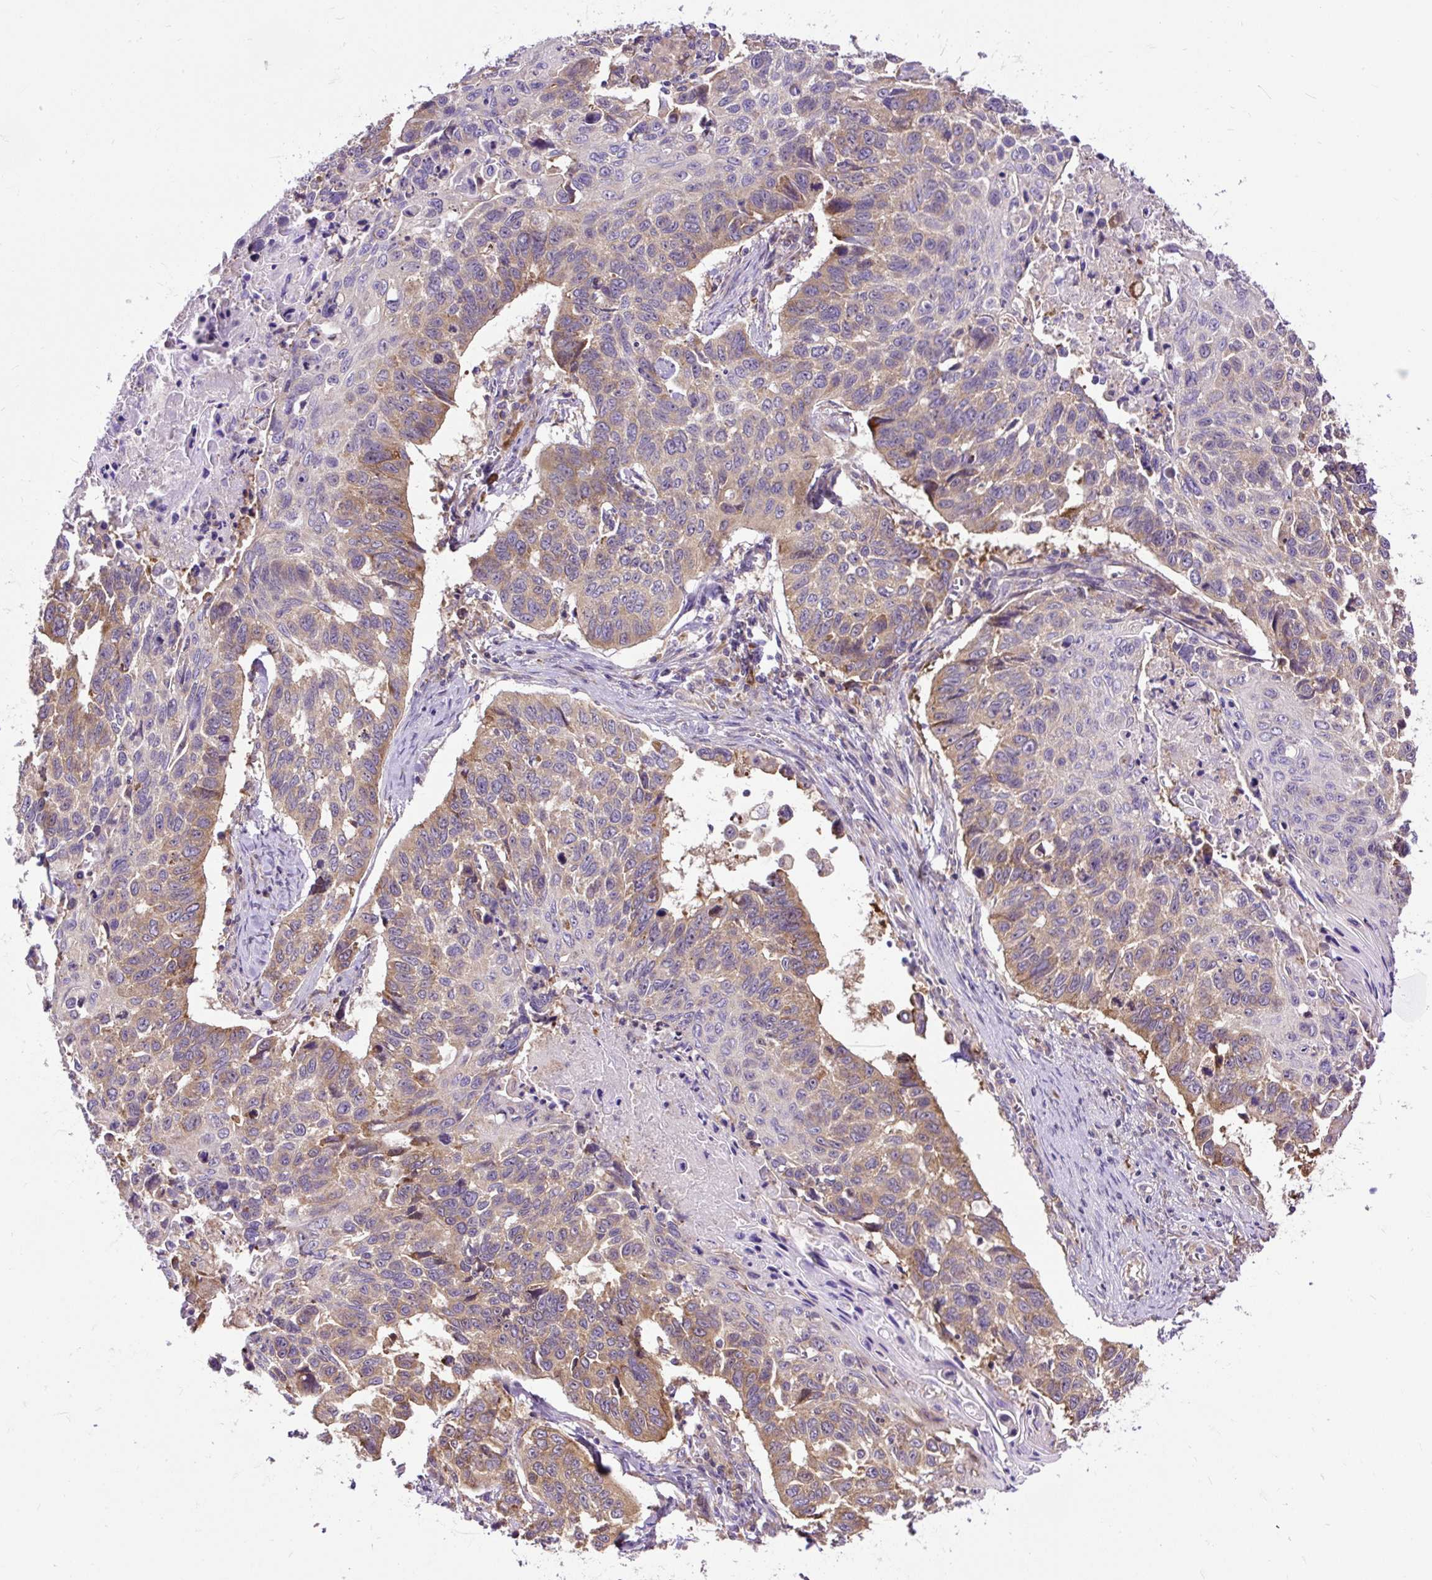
{"staining": {"intensity": "moderate", "quantity": "25%-75%", "location": "cytoplasmic/membranous"}, "tissue": "lung cancer", "cell_type": "Tumor cells", "image_type": "cancer", "snomed": [{"axis": "morphology", "description": "Squamous cell carcinoma, NOS"}, {"axis": "topography", "description": "Lung"}], "caption": "About 25%-75% of tumor cells in lung squamous cell carcinoma exhibit moderate cytoplasmic/membranous protein expression as visualized by brown immunohistochemical staining.", "gene": "RPS5", "patient": {"sex": "male", "age": 62}}